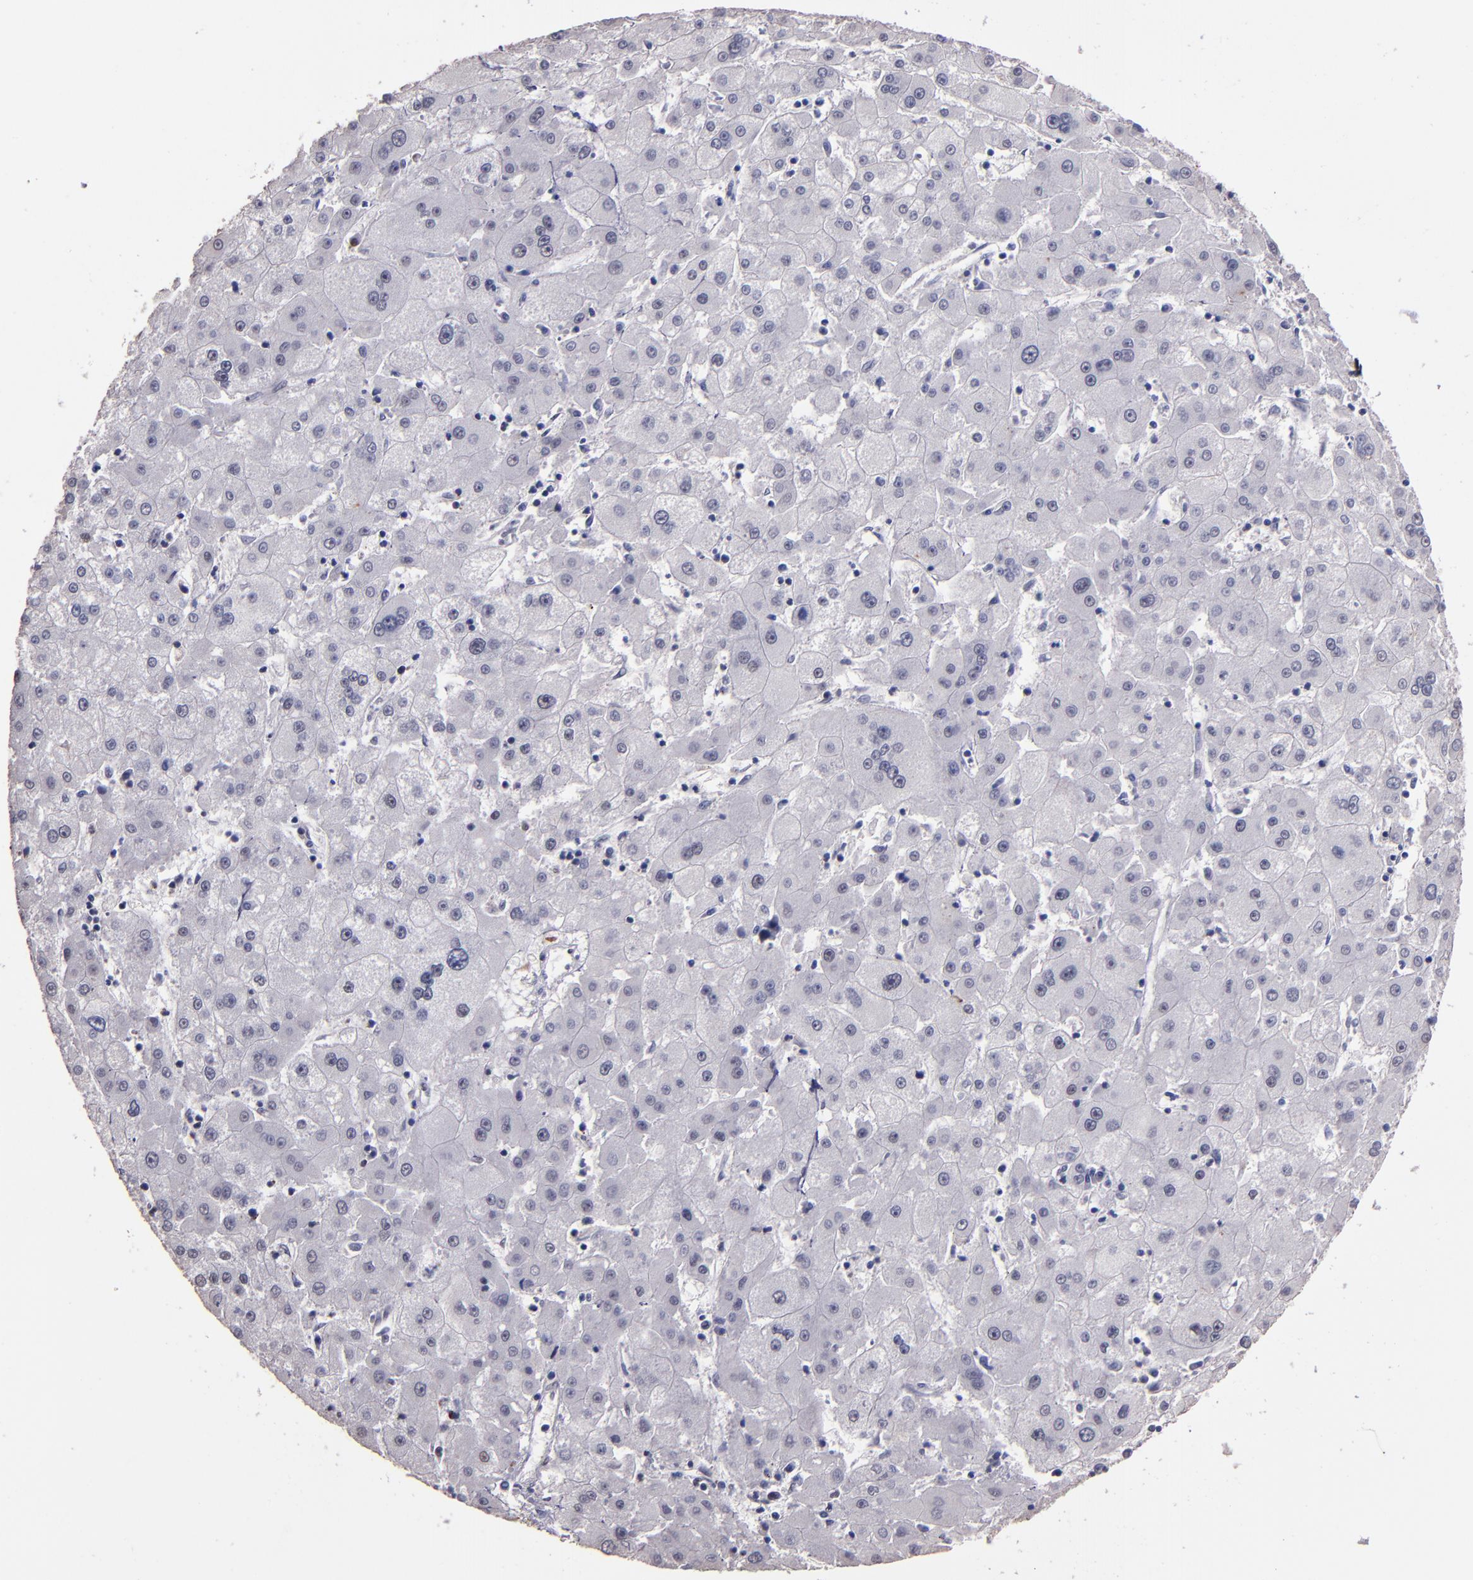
{"staining": {"intensity": "negative", "quantity": "none", "location": "none"}, "tissue": "liver cancer", "cell_type": "Tumor cells", "image_type": "cancer", "snomed": [{"axis": "morphology", "description": "Carcinoma, Hepatocellular, NOS"}, {"axis": "topography", "description": "Liver"}], "caption": "Immunohistochemistry (IHC) image of liver cancer stained for a protein (brown), which demonstrates no staining in tumor cells.", "gene": "PPP4R3A", "patient": {"sex": "male", "age": 72}}